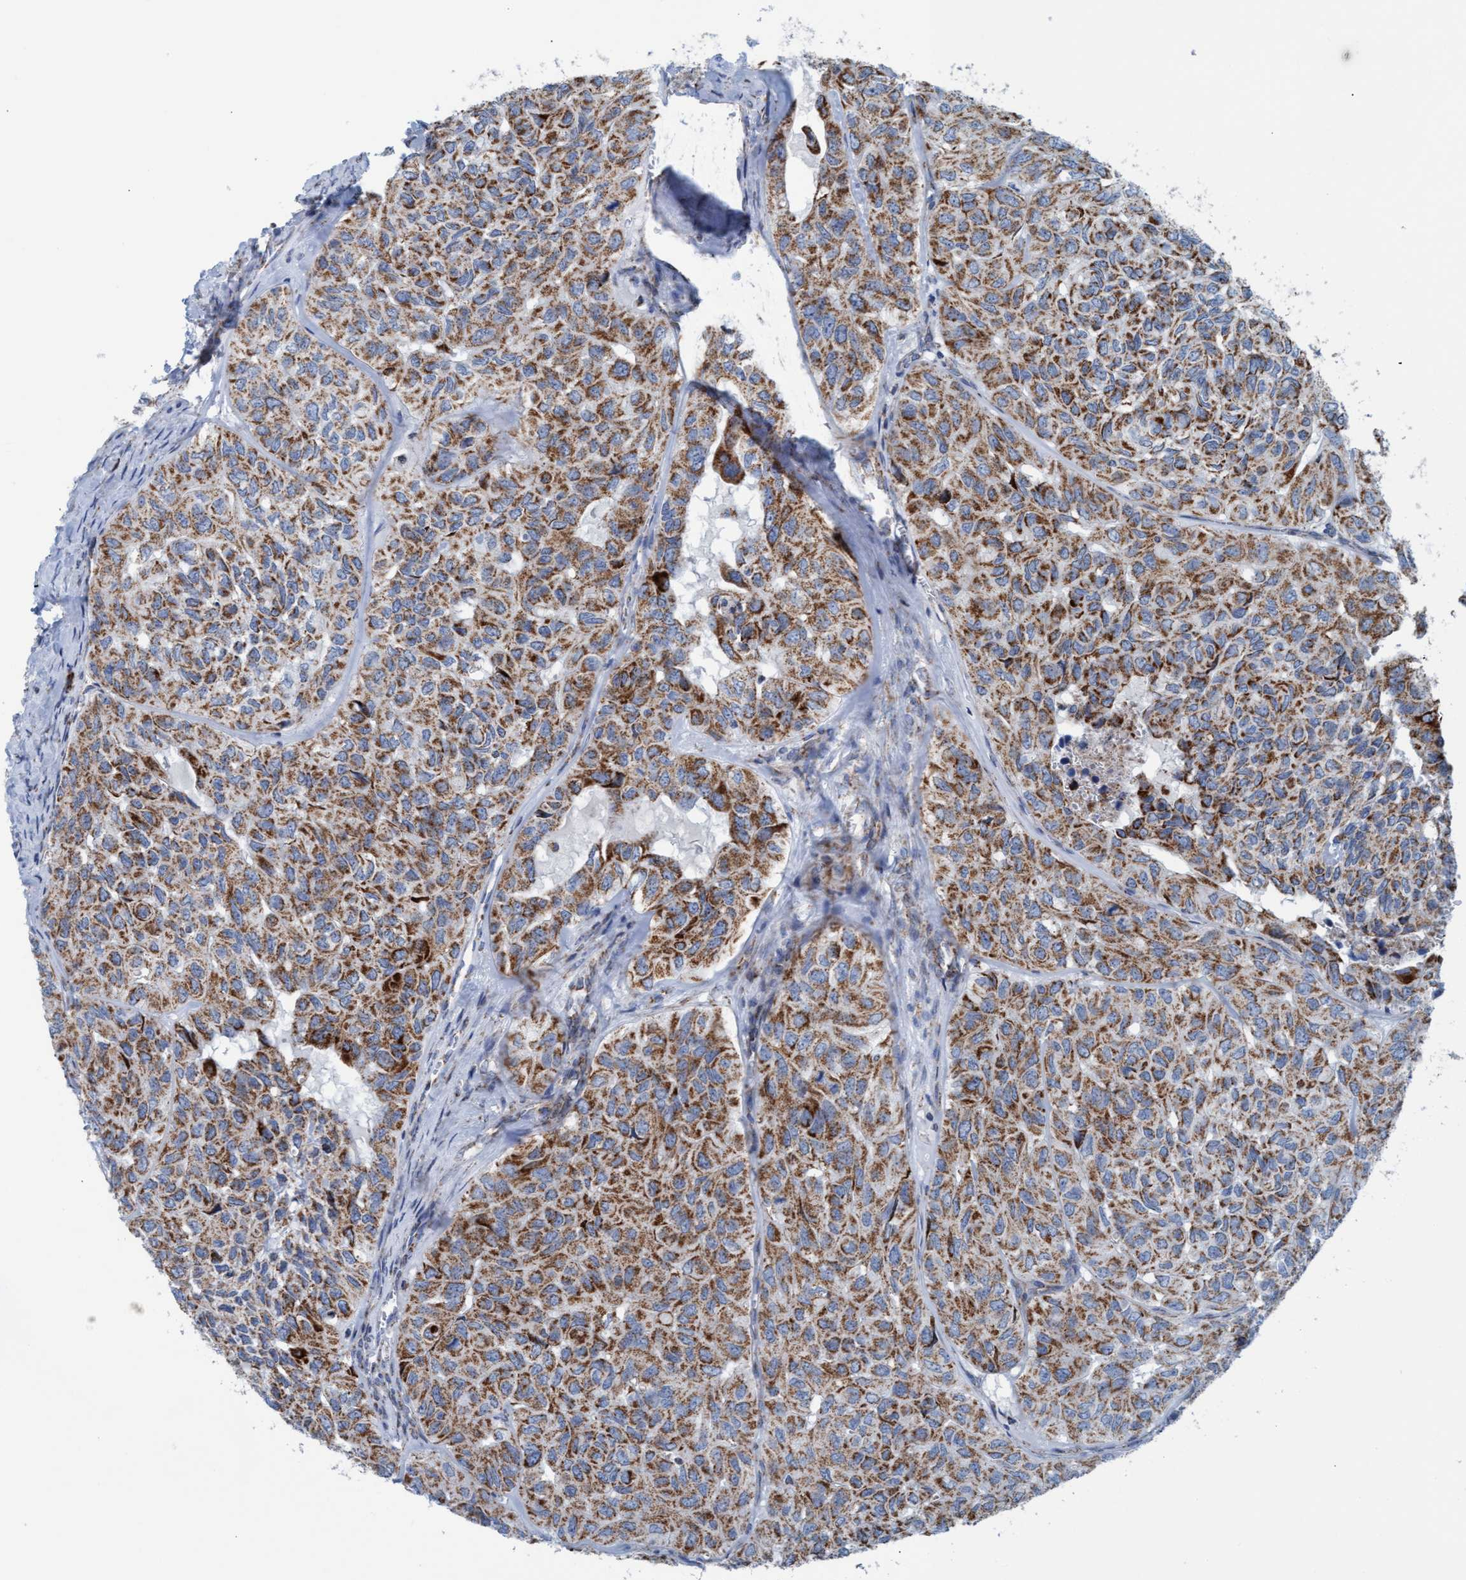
{"staining": {"intensity": "moderate", "quantity": ">75%", "location": "cytoplasmic/membranous"}, "tissue": "head and neck cancer", "cell_type": "Tumor cells", "image_type": "cancer", "snomed": [{"axis": "morphology", "description": "Adenocarcinoma, NOS"}, {"axis": "topography", "description": "Salivary gland, NOS"}, {"axis": "topography", "description": "Head-Neck"}], "caption": "The image exhibits a brown stain indicating the presence of a protein in the cytoplasmic/membranous of tumor cells in adenocarcinoma (head and neck).", "gene": "GGA3", "patient": {"sex": "female", "age": 76}}